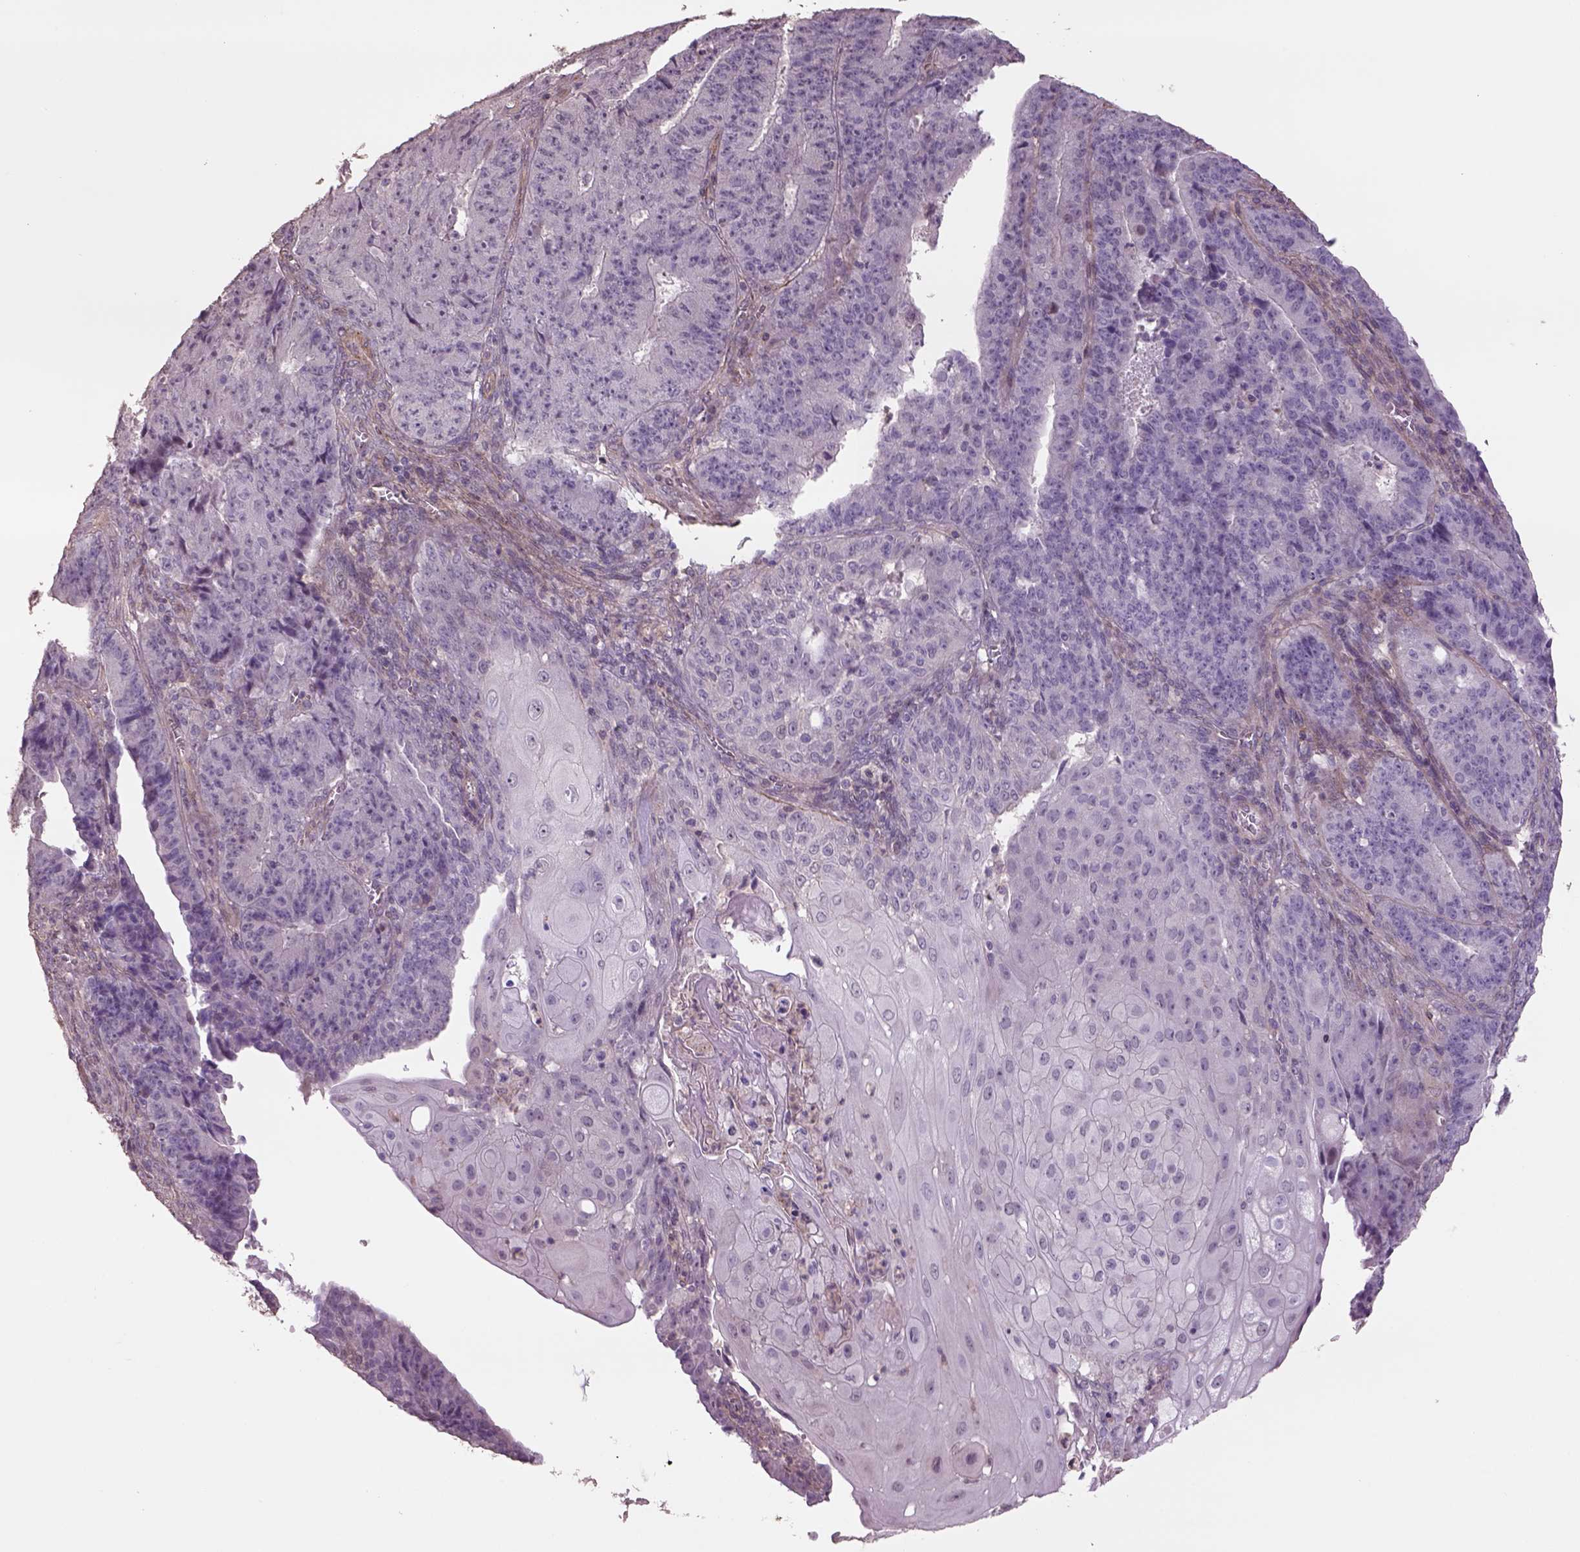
{"staining": {"intensity": "negative", "quantity": "none", "location": "none"}, "tissue": "ovarian cancer", "cell_type": "Tumor cells", "image_type": "cancer", "snomed": [{"axis": "morphology", "description": "Carcinoma, endometroid"}, {"axis": "topography", "description": "Ovary"}], "caption": "This is an immunohistochemistry micrograph of human endometroid carcinoma (ovarian). There is no expression in tumor cells.", "gene": "LIN7A", "patient": {"sex": "female", "age": 42}}